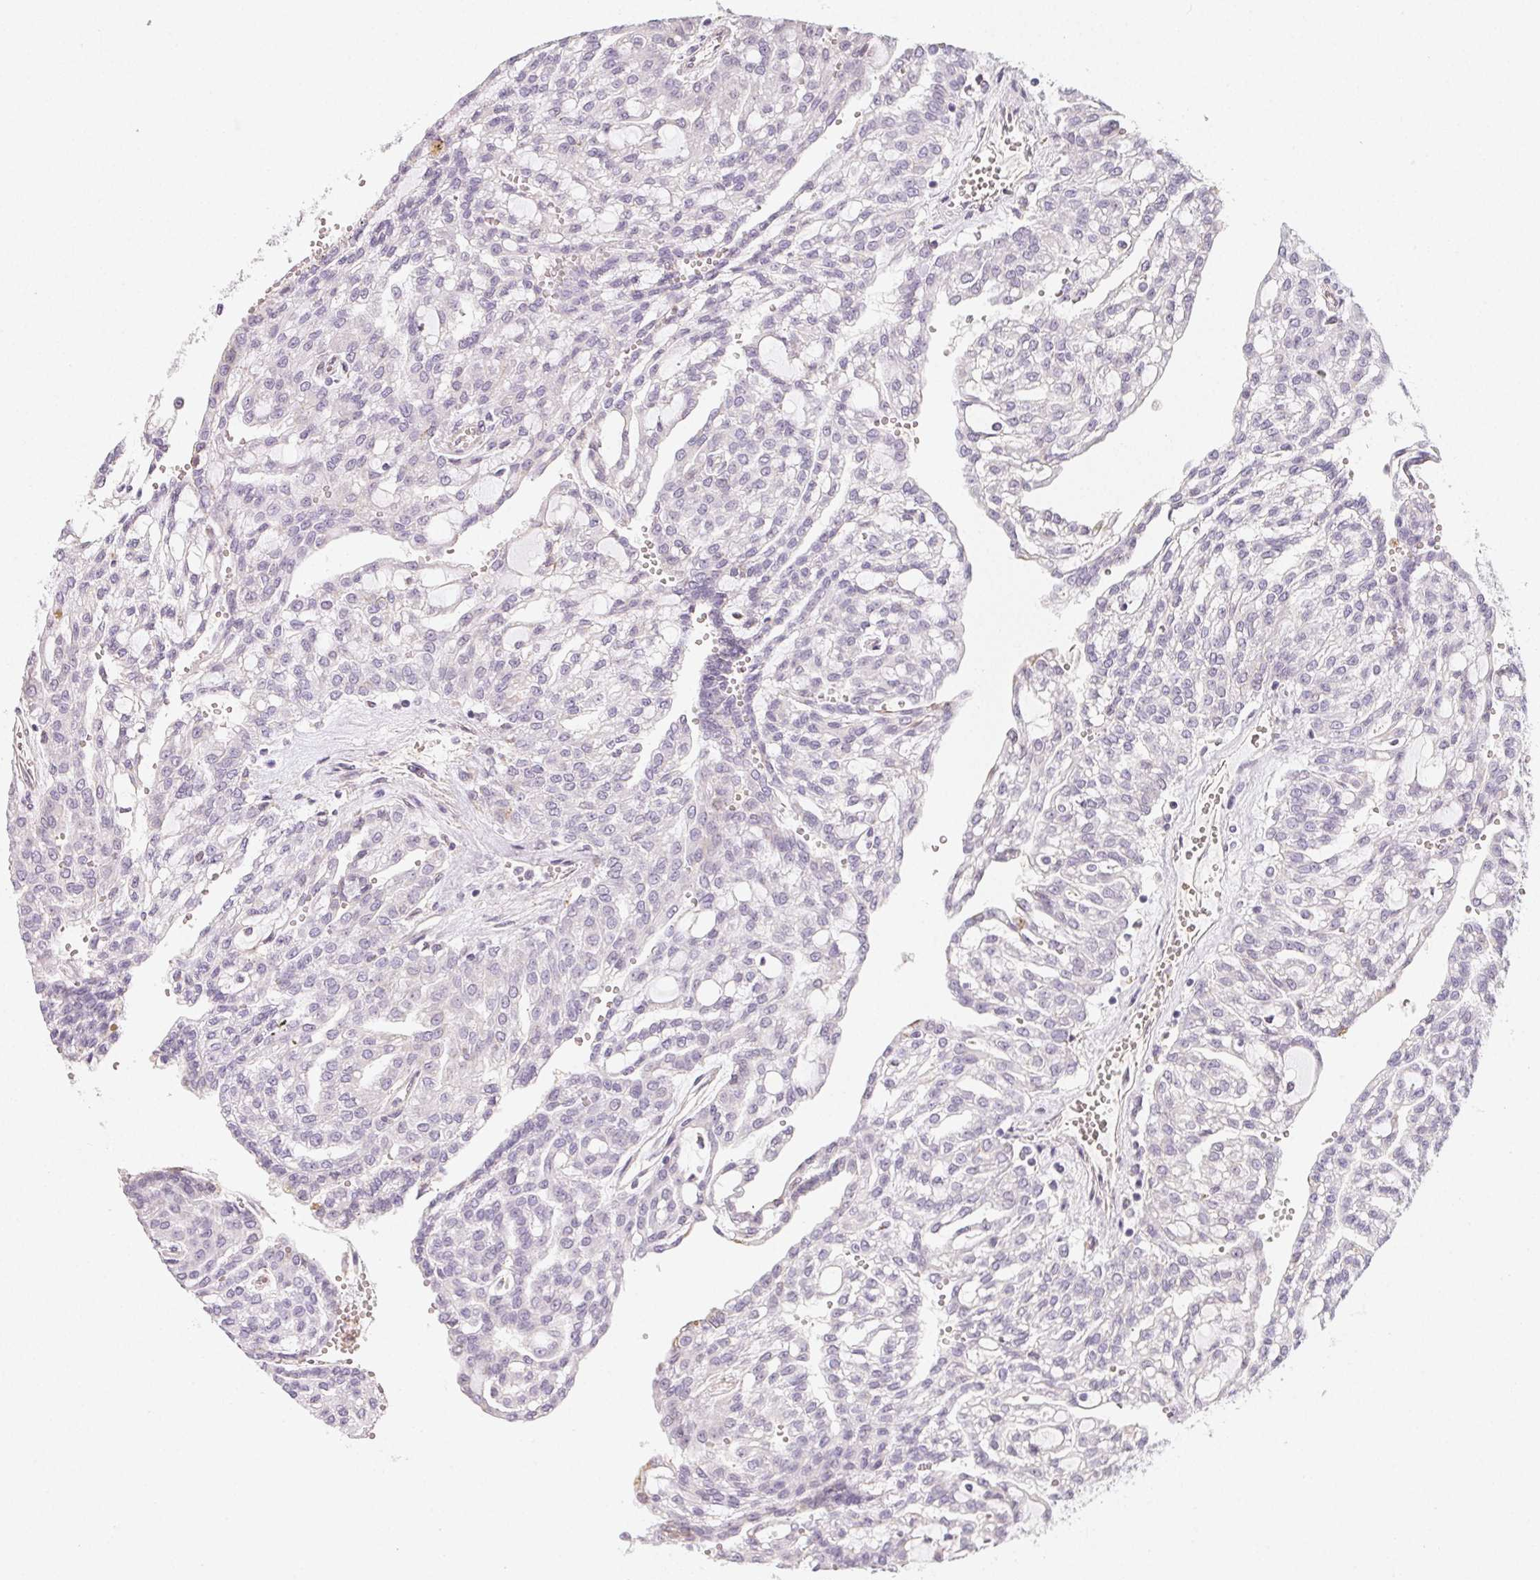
{"staining": {"intensity": "negative", "quantity": "none", "location": "none"}, "tissue": "renal cancer", "cell_type": "Tumor cells", "image_type": "cancer", "snomed": [{"axis": "morphology", "description": "Adenocarcinoma, NOS"}, {"axis": "topography", "description": "Kidney"}], "caption": "The photomicrograph demonstrates no staining of tumor cells in renal cancer.", "gene": "LRRC23", "patient": {"sex": "male", "age": 63}}